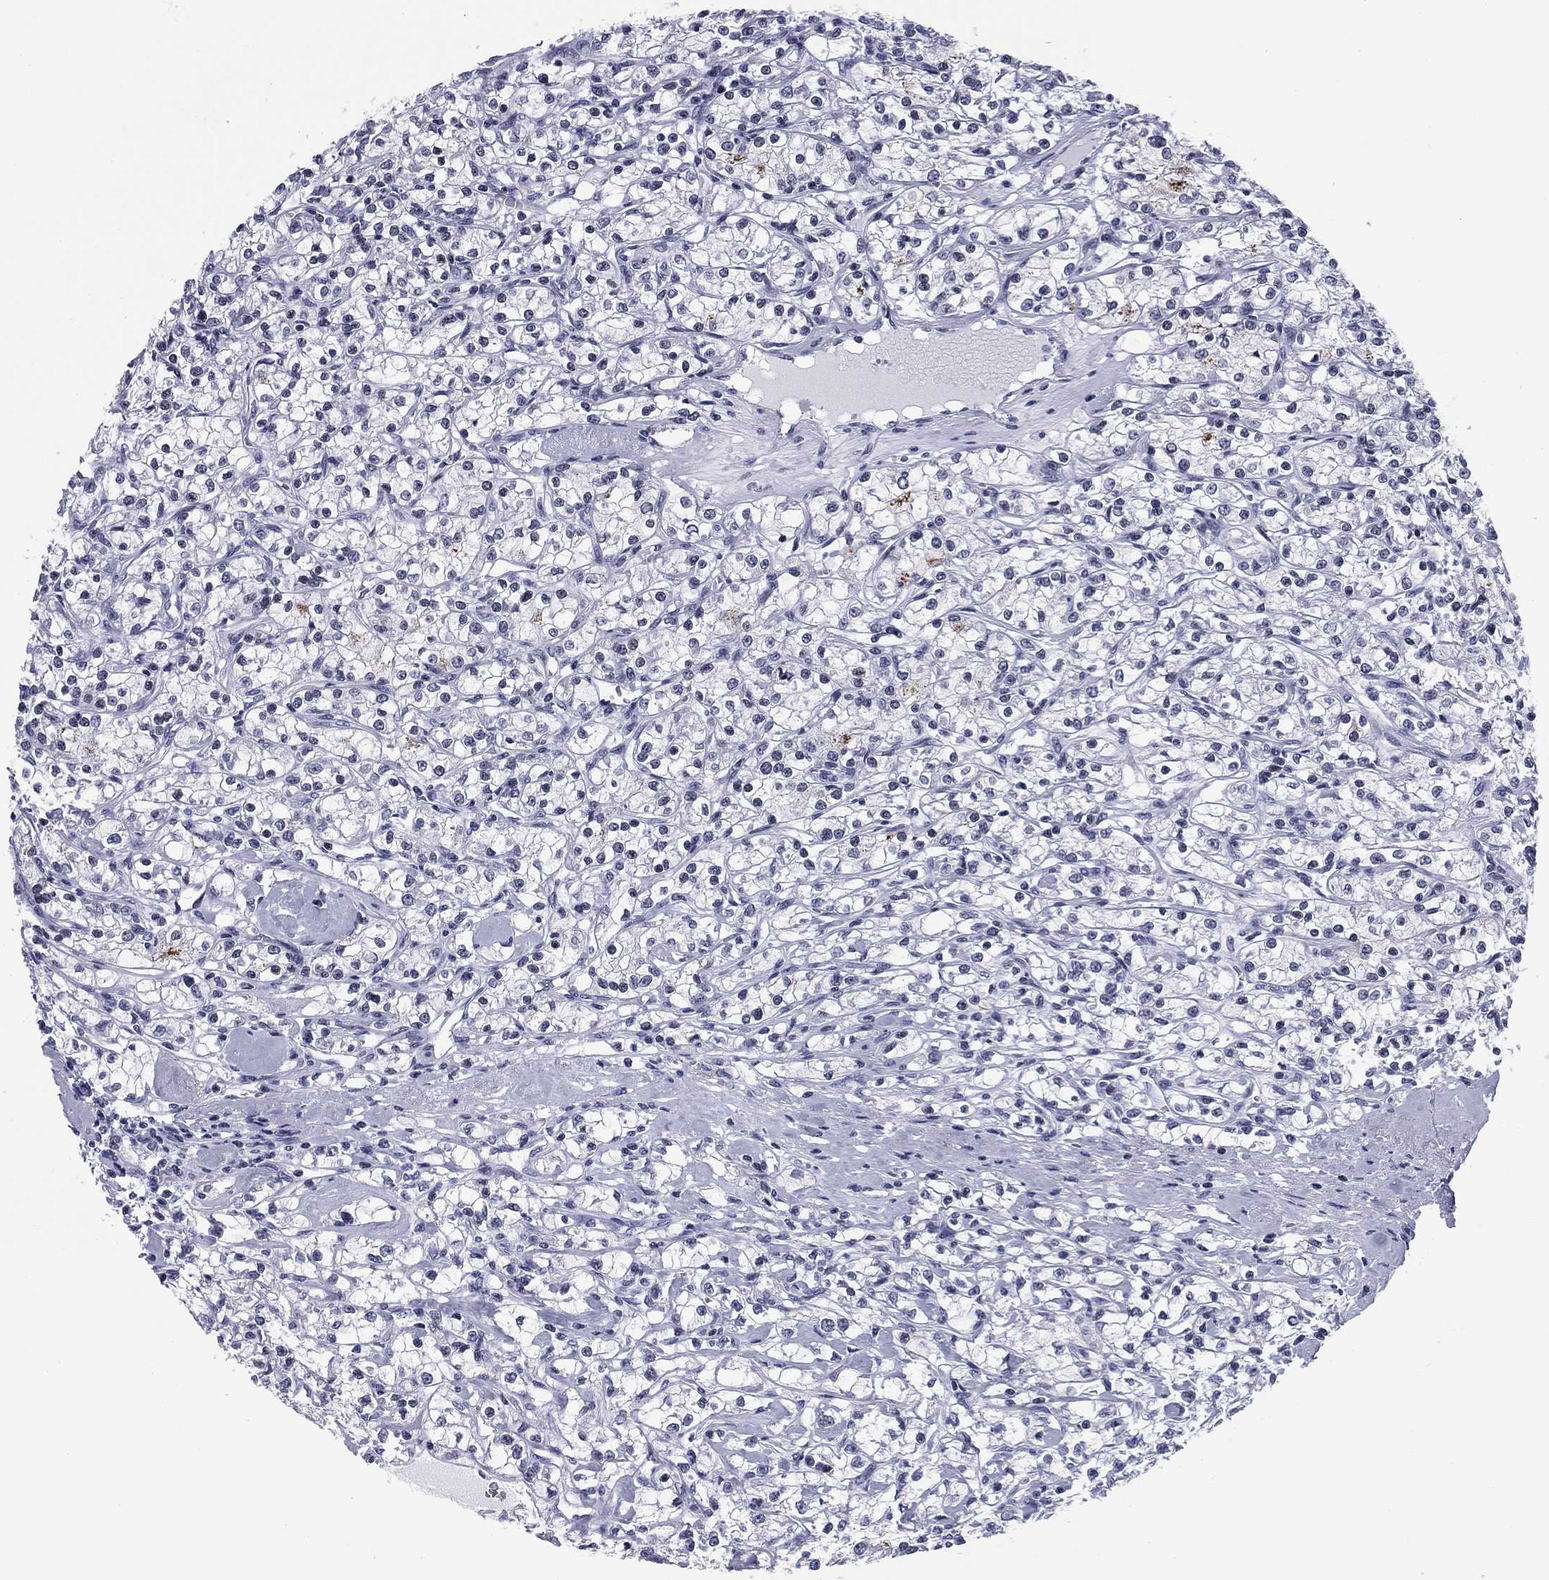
{"staining": {"intensity": "negative", "quantity": "none", "location": "none"}, "tissue": "renal cancer", "cell_type": "Tumor cells", "image_type": "cancer", "snomed": [{"axis": "morphology", "description": "Adenocarcinoma, NOS"}, {"axis": "topography", "description": "Kidney"}], "caption": "This is a micrograph of immunohistochemistry (IHC) staining of renal cancer (adenocarcinoma), which shows no positivity in tumor cells.", "gene": "CCDC144A", "patient": {"sex": "female", "age": 59}}